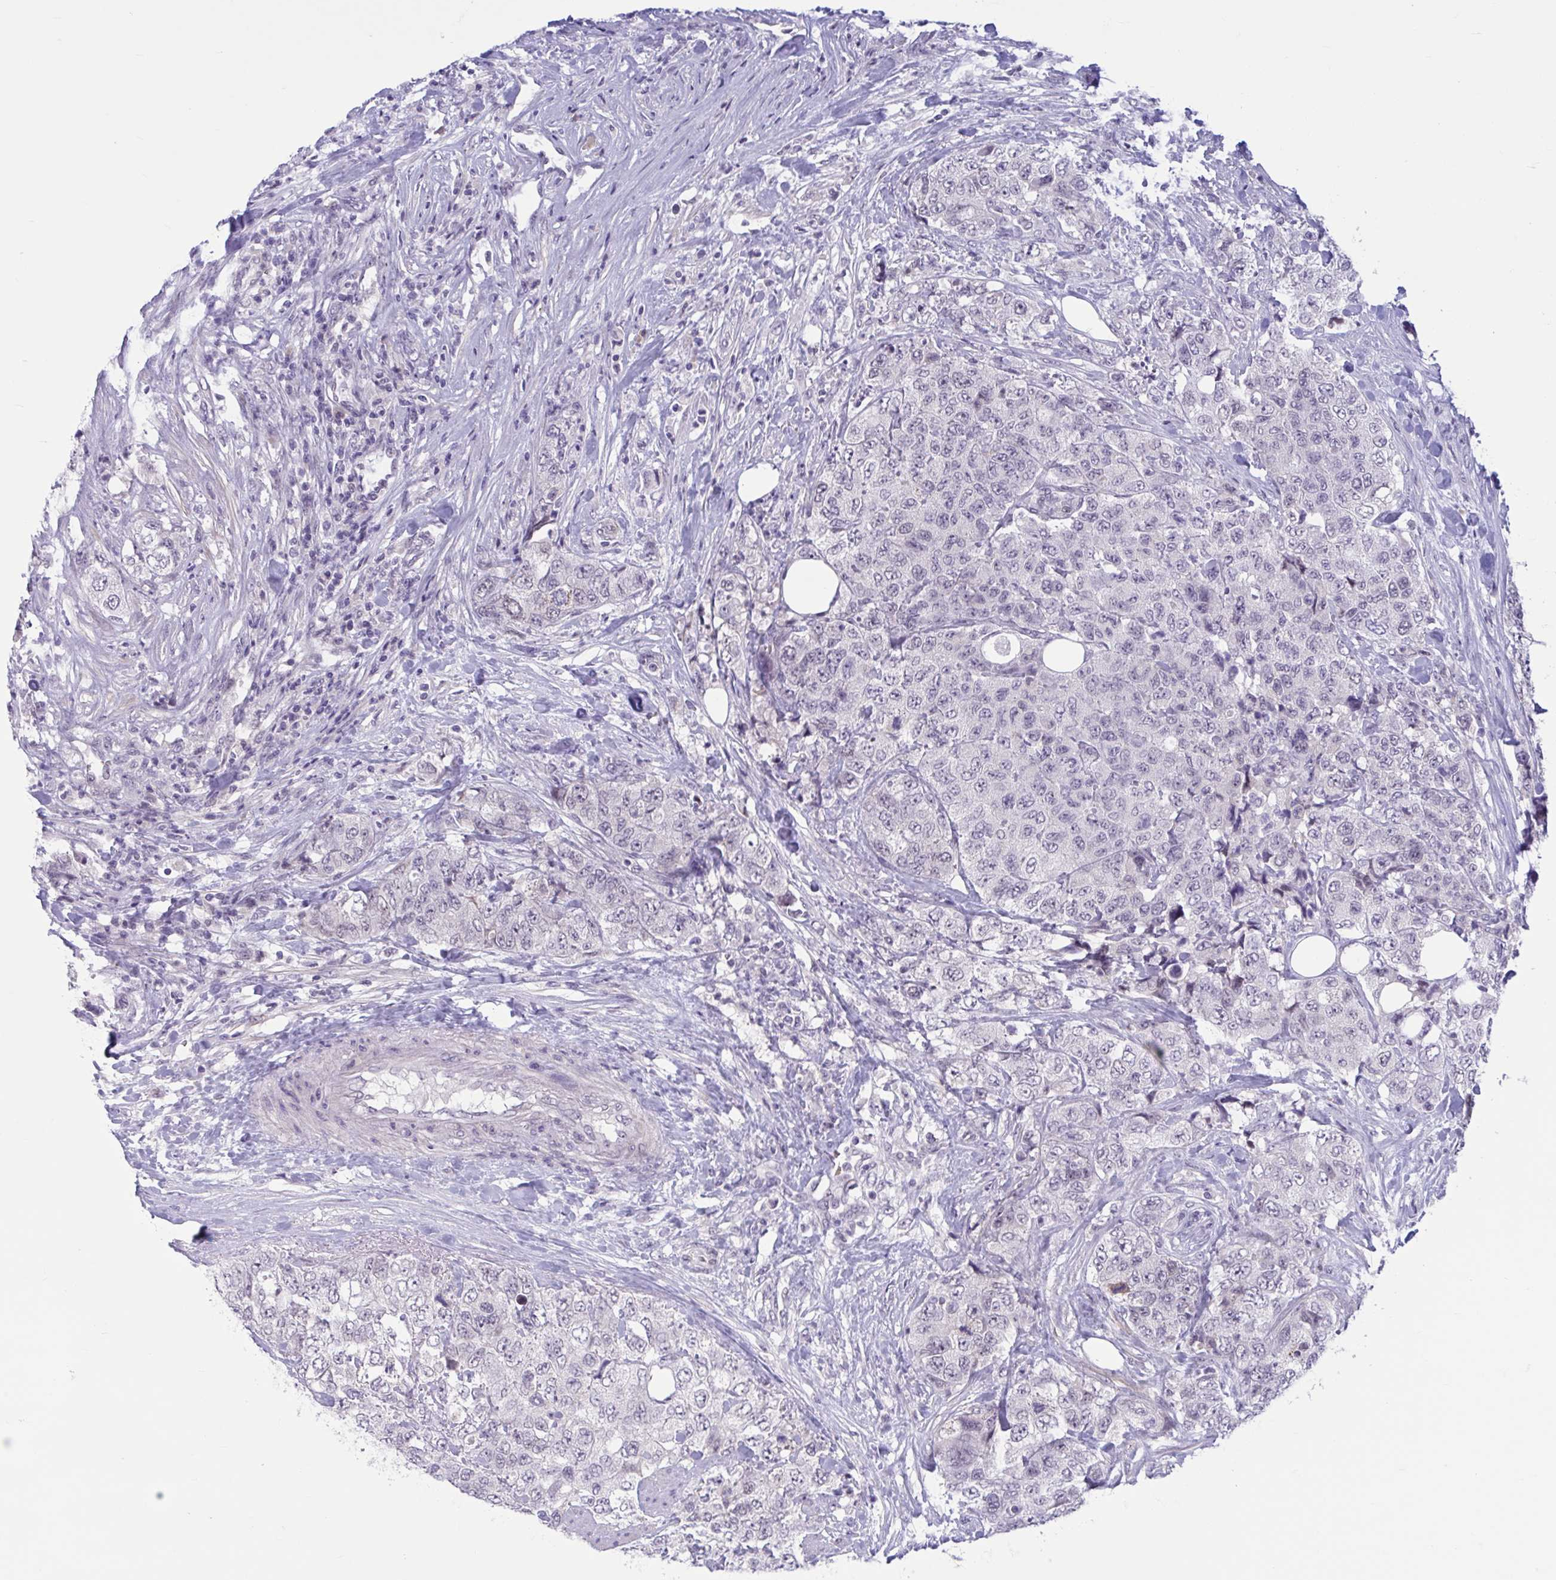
{"staining": {"intensity": "negative", "quantity": "none", "location": "none"}, "tissue": "urothelial cancer", "cell_type": "Tumor cells", "image_type": "cancer", "snomed": [{"axis": "morphology", "description": "Urothelial carcinoma, High grade"}, {"axis": "topography", "description": "Urinary bladder"}], "caption": "Micrograph shows no protein staining in tumor cells of urothelial cancer tissue. (Stains: DAB (3,3'-diaminobenzidine) immunohistochemistry (IHC) with hematoxylin counter stain, Microscopy: brightfield microscopy at high magnification).", "gene": "CNGB3", "patient": {"sex": "female", "age": 78}}